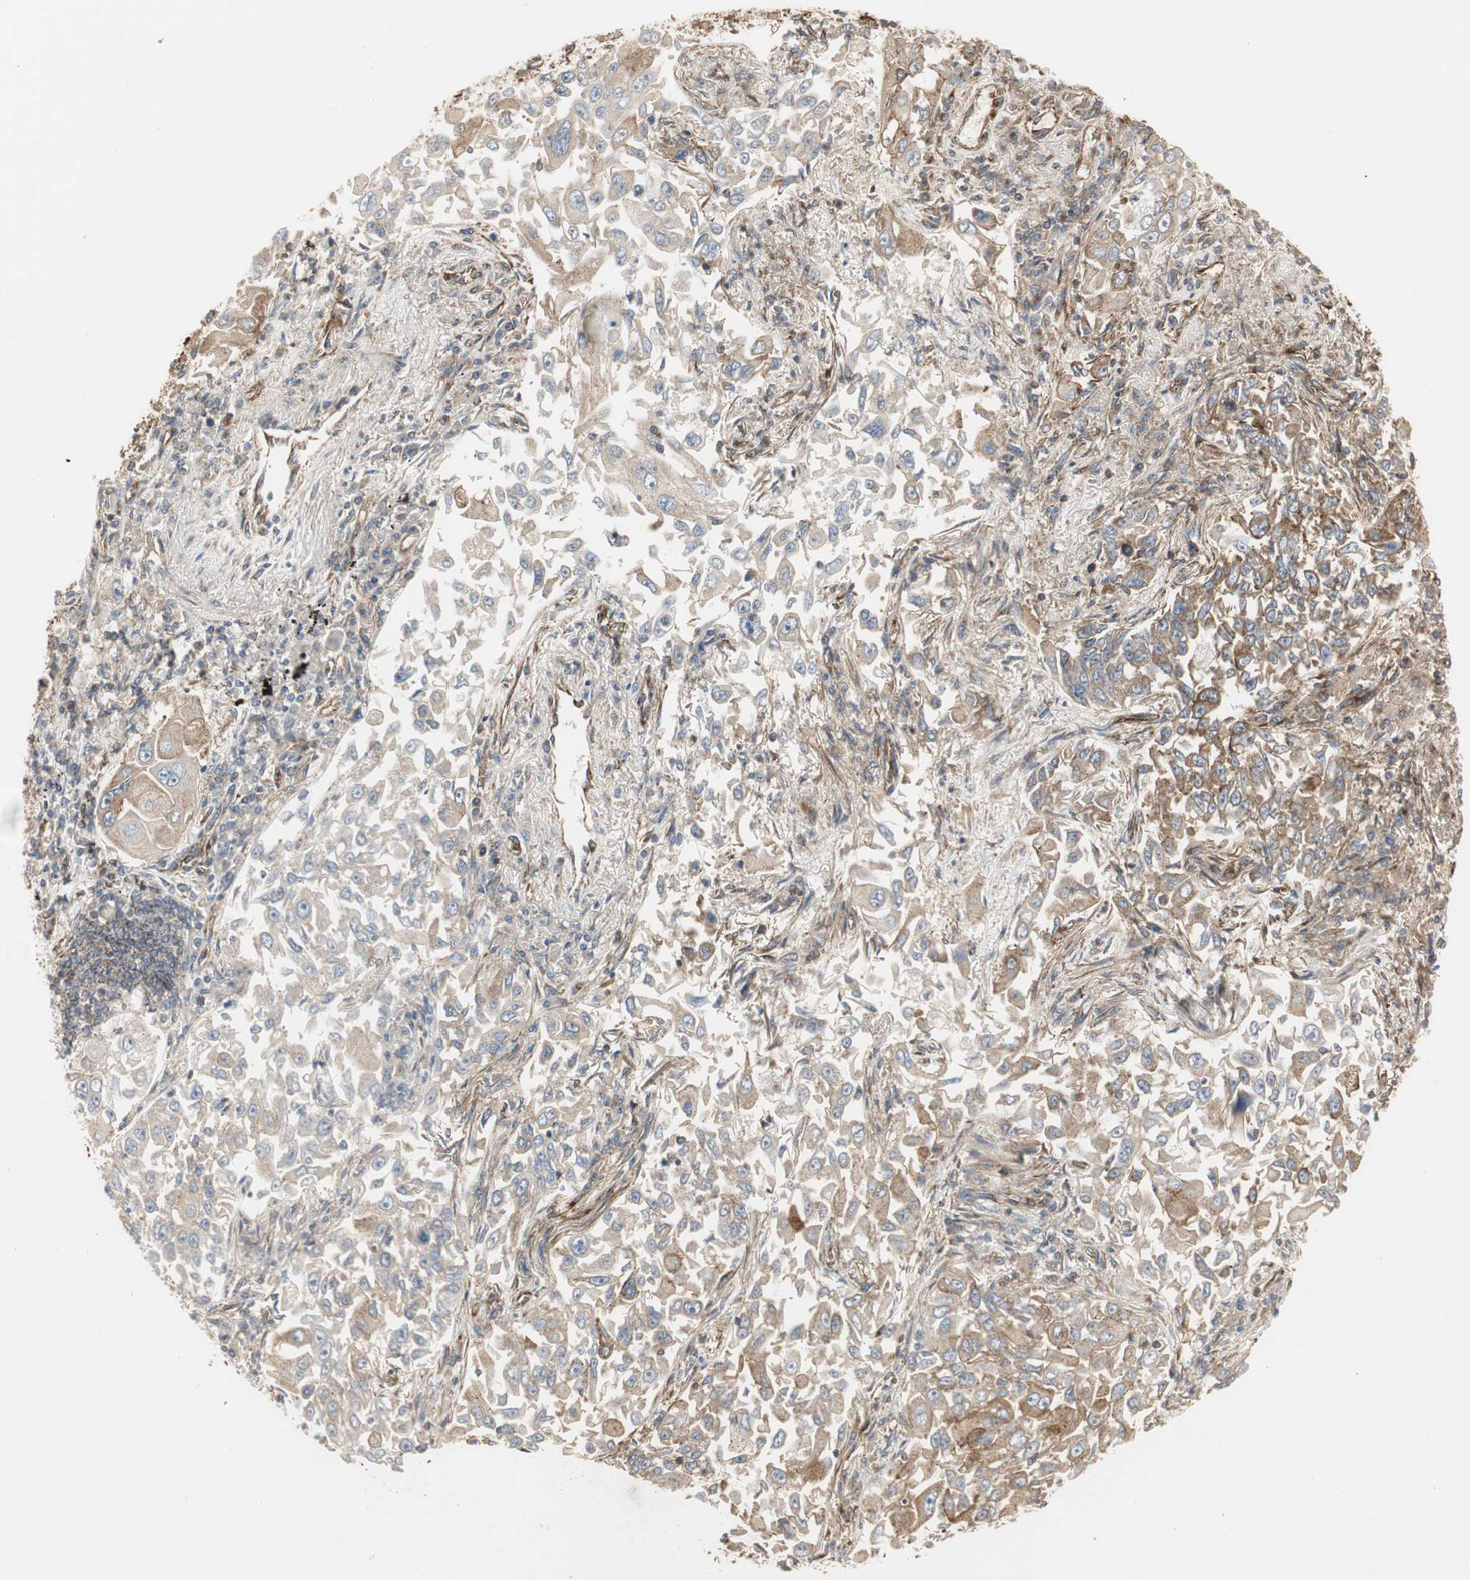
{"staining": {"intensity": "moderate", "quantity": ">75%", "location": "cytoplasmic/membranous"}, "tissue": "lung cancer", "cell_type": "Tumor cells", "image_type": "cancer", "snomed": [{"axis": "morphology", "description": "Adenocarcinoma, NOS"}, {"axis": "topography", "description": "Lung"}], "caption": "Adenocarcinoma (lung) was stained to show a protein in brown. There is medium levels of moderate cytoplasmic/membranous positivity in approximately >75% of tumor cells. The staining was performed using DAB (3,3'-diaminobenzidine) to visualize the protein expression in brown, while the nuclei were stained in blue with hematoxylin (Magnification: 20x).", "gene": "H6PD", "patient": {"sex": "male", "age": 84}}